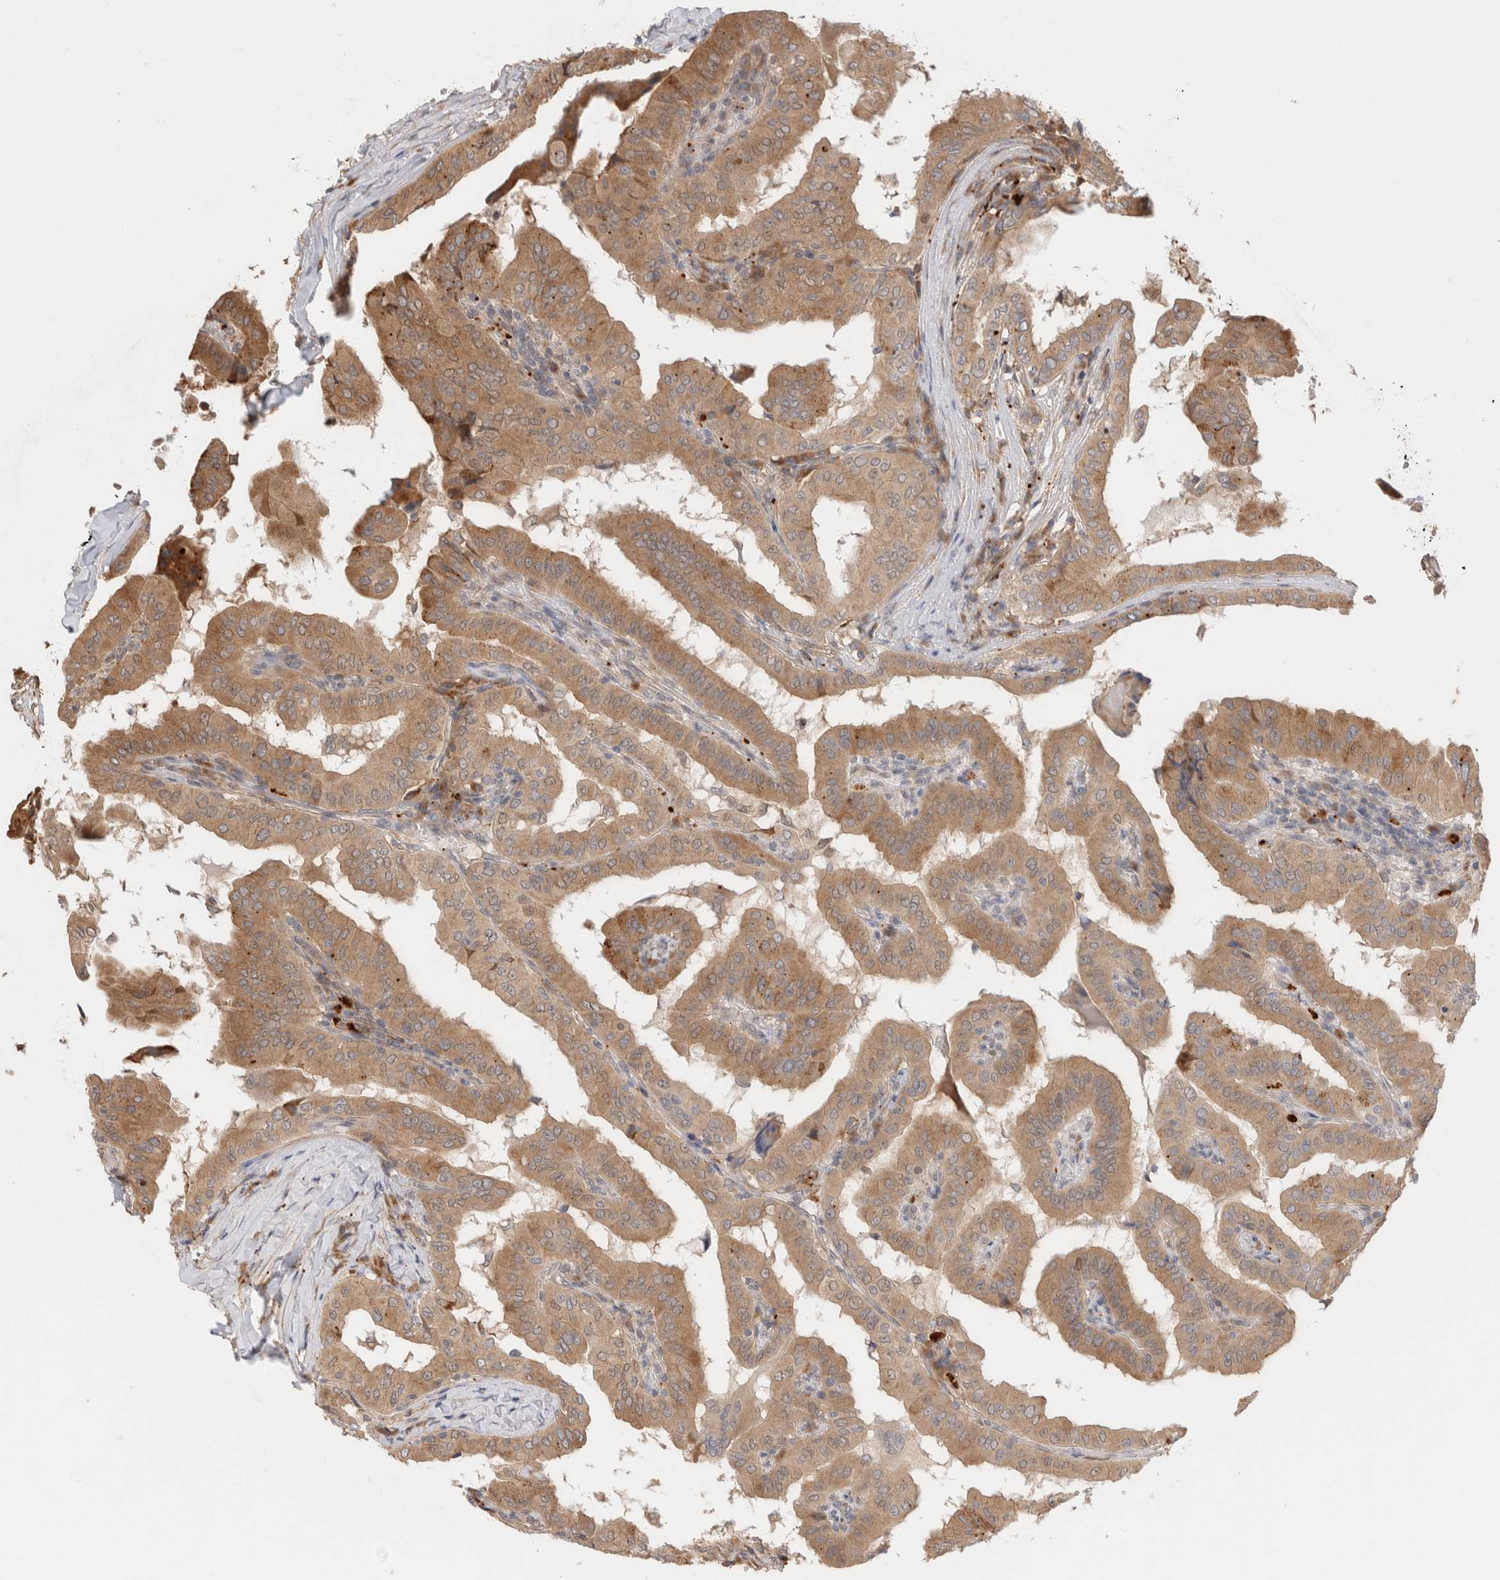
{"staining": {"intensity": "moderate", "quantity": ">75%", "location": "cytoplasmic/membranous"}, "tissue": "thyroid cancer", "cell_type": "Tumor cells", "image_type": "cancer", "snomed": [{"axis": "morphology", "description": "Papillary adenocarcinoma, NOS"}, {"axis": "topography", "description": "Thyroid gland"}], "caption": "An IHC image of tumor tissue is shown. Protein staining in brown shows moderate cytoplasmic/membranous positivity in thyroid papillary adenocarcinoma within tumor cells.", "gene": "ACTL9", "patient": {"sex": "male", "age": 33}}